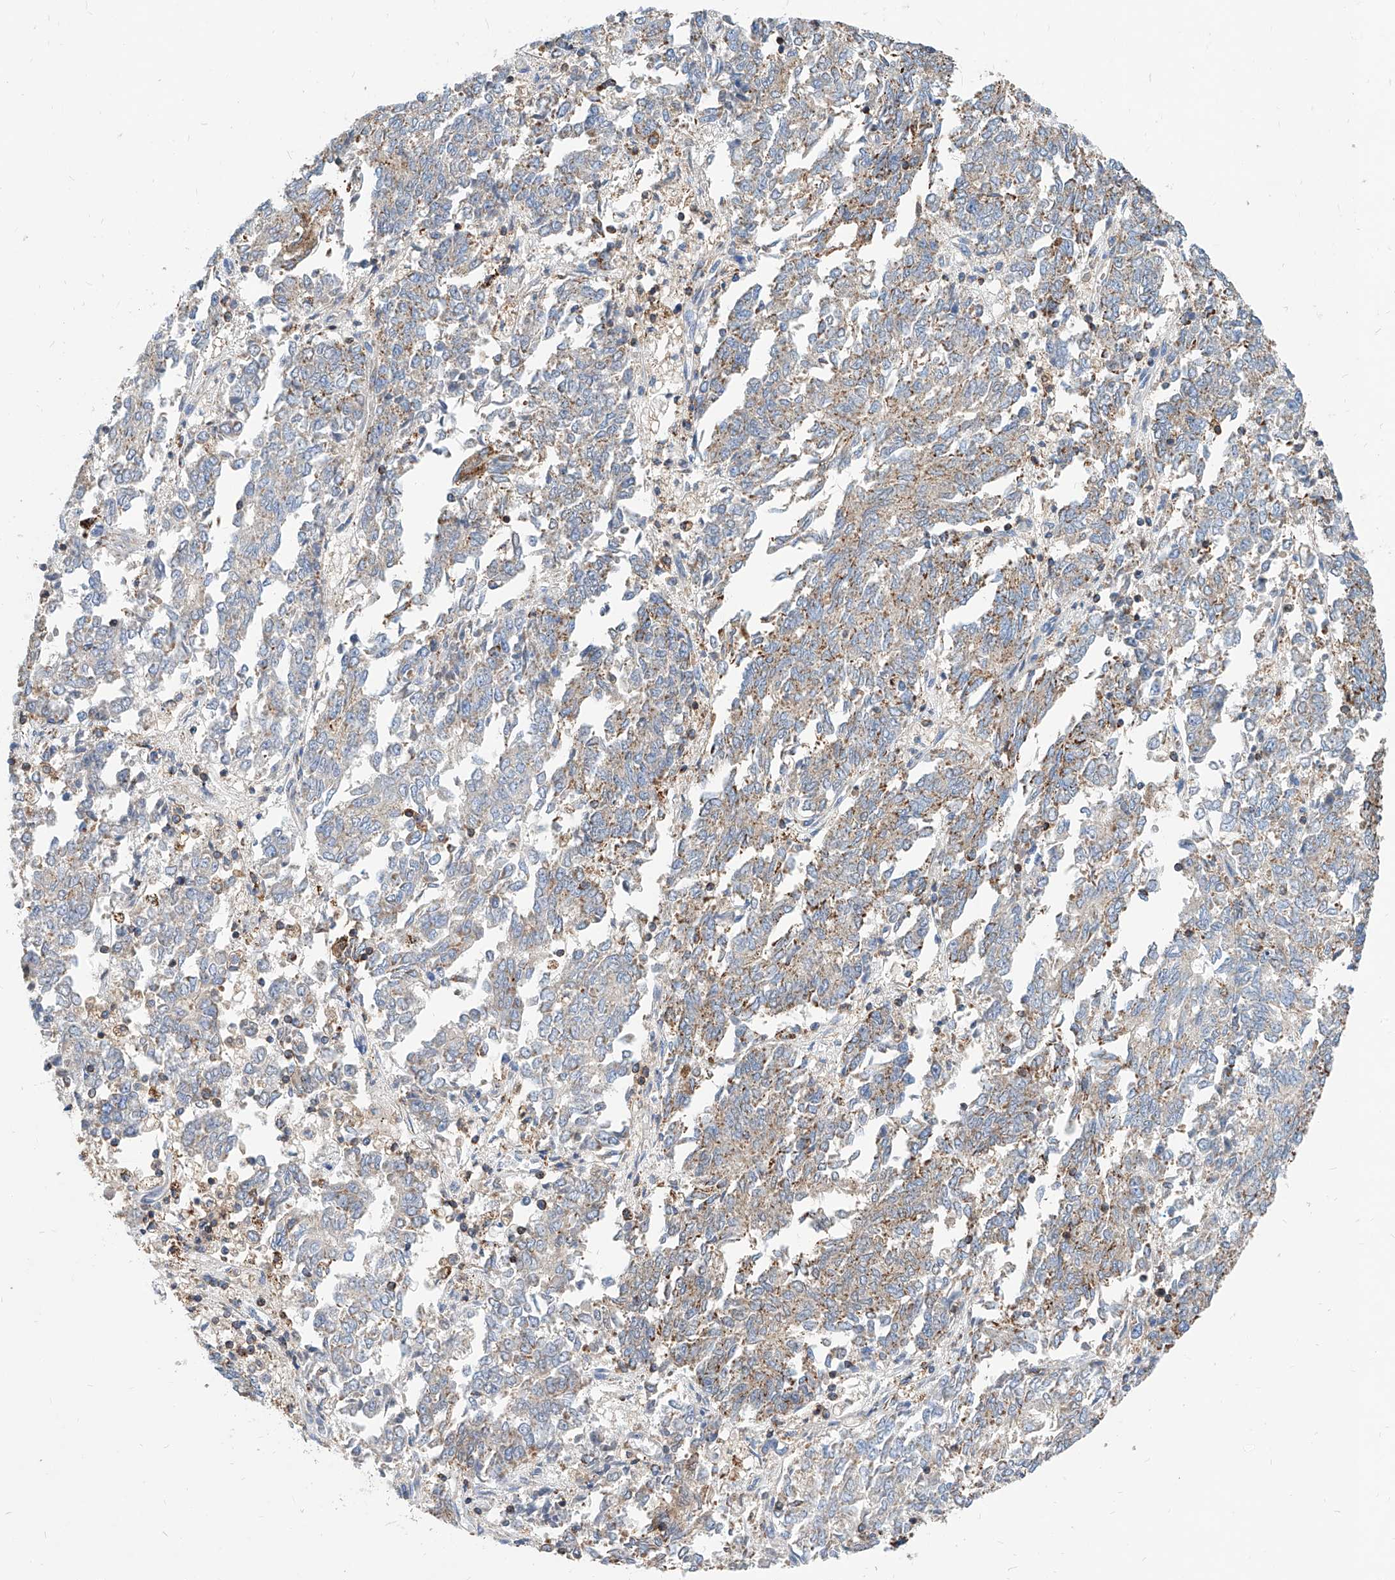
{"staining": {"intensity": "moderate", "quantity": "25%-75%", "location": "cytoplasmic/membranous"}, "tissue": "endometrial cancer", "cell_type": "Tumor cells", "image_type": "cancer", "snomed": [{"axis": "morphology", "description": "Adenocarcinoma, NOS"}, {"axis": "topography", "description": "Endometrium"}], "caption": "Immunohistochemical staining of human endometrial cancer (adenocarcinoma) exhibits medium levels of moderate cytoplasmic/membranous expression in about 25%-75% of tumor cells. Nuclei are stained in blue.", "gene": "CPNE5", "patient": {"sex": "female", "age": 80}}